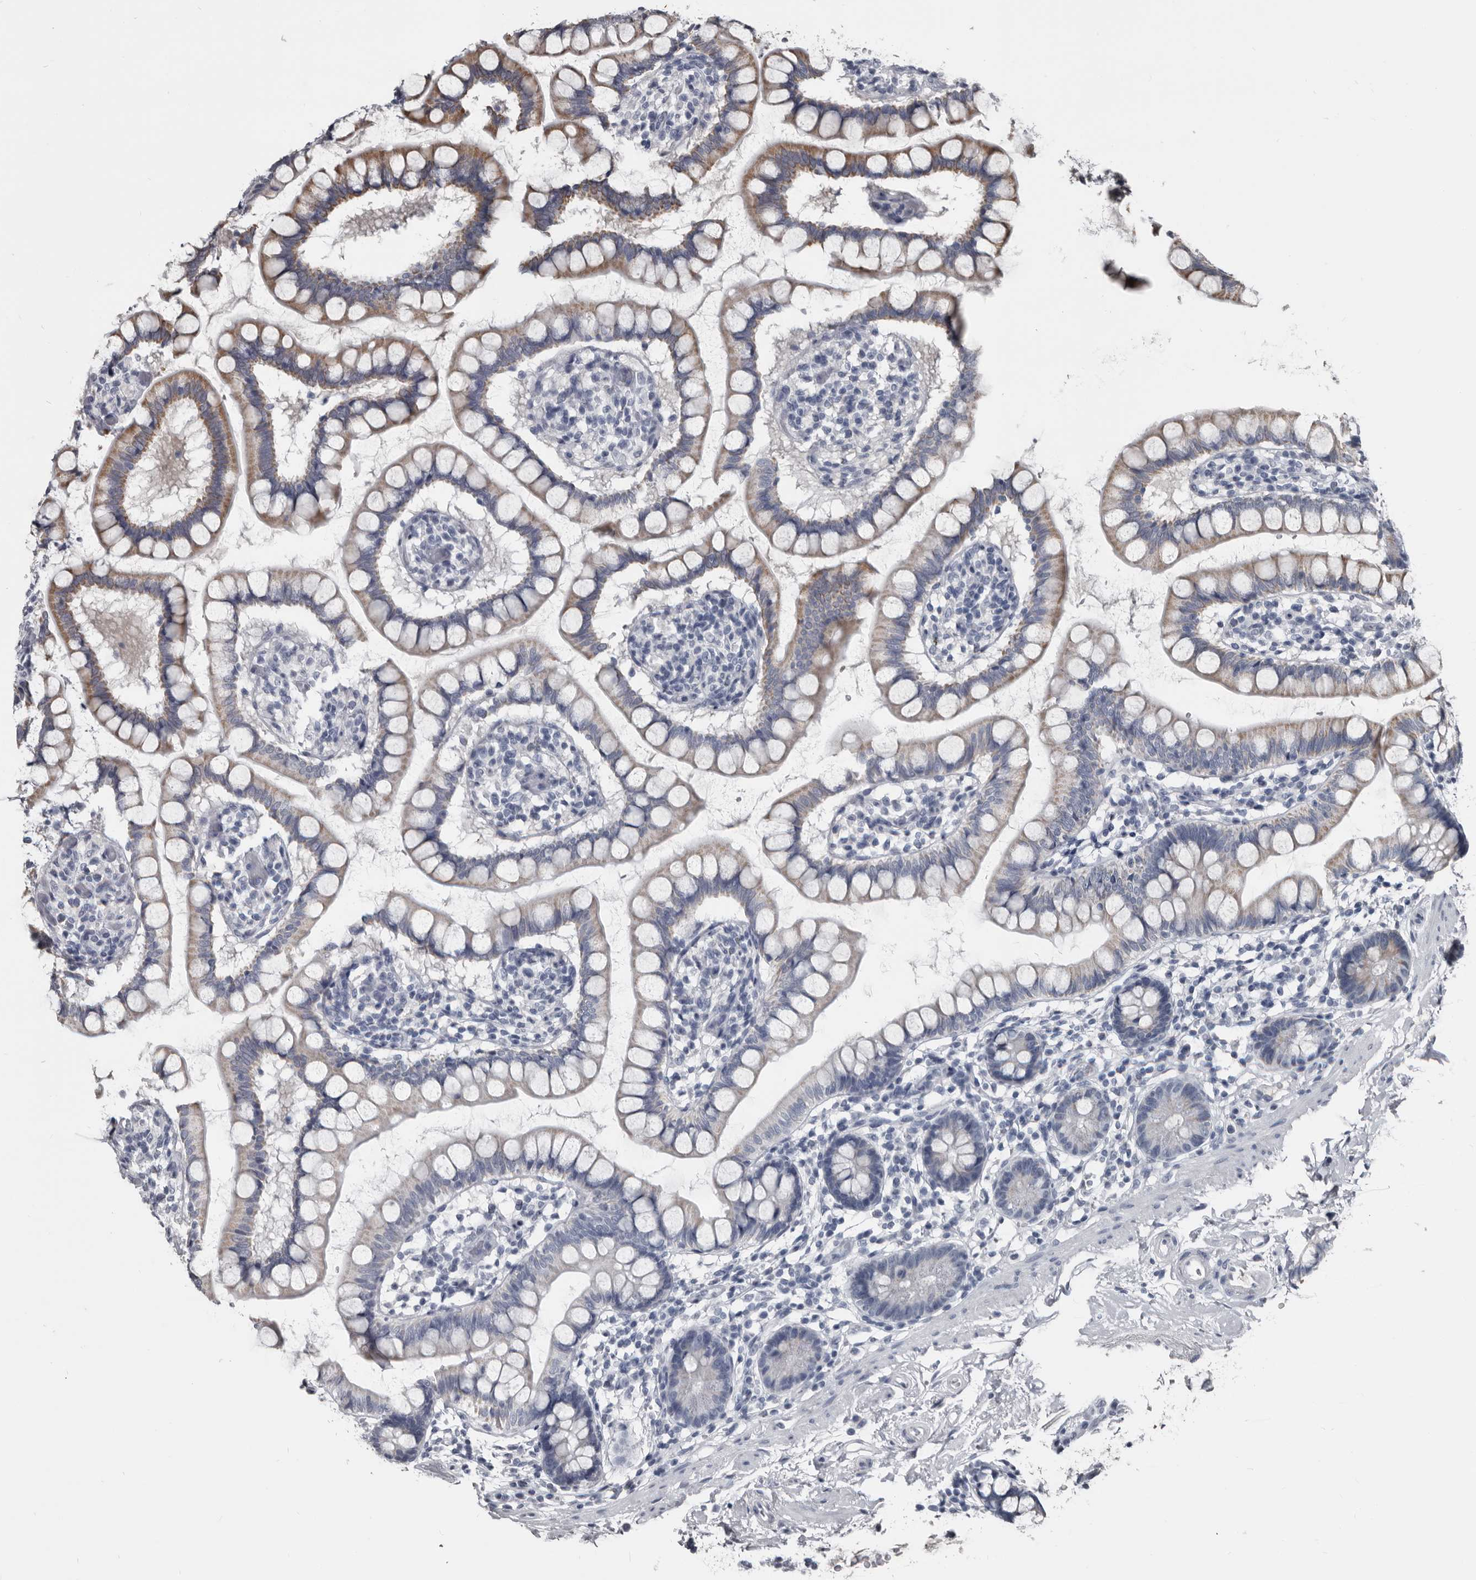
{"staining": {"intensity": "moderate", "quantity": "25%-75%", "location": "cytoplasmic/membranous"}, "tissue": "small intestine", "cell_type": "Glandular cells", "image_type": "normal", "snomed": [{"axis": "morphology", "description": "Normal tissue, NOS"}, {"axis": "topography", "description": "Small intestine"}], "caption": "This histopathology image displays unremarkable small intestine stained with IHC to label a protein in brown. The cytoplasmic/membranous of glandular cells show moderate positivity for the protein. Nuclei are counter-stained blue.", "gene": "GREB1", "patient": {"sex": "female", "age": 84}}